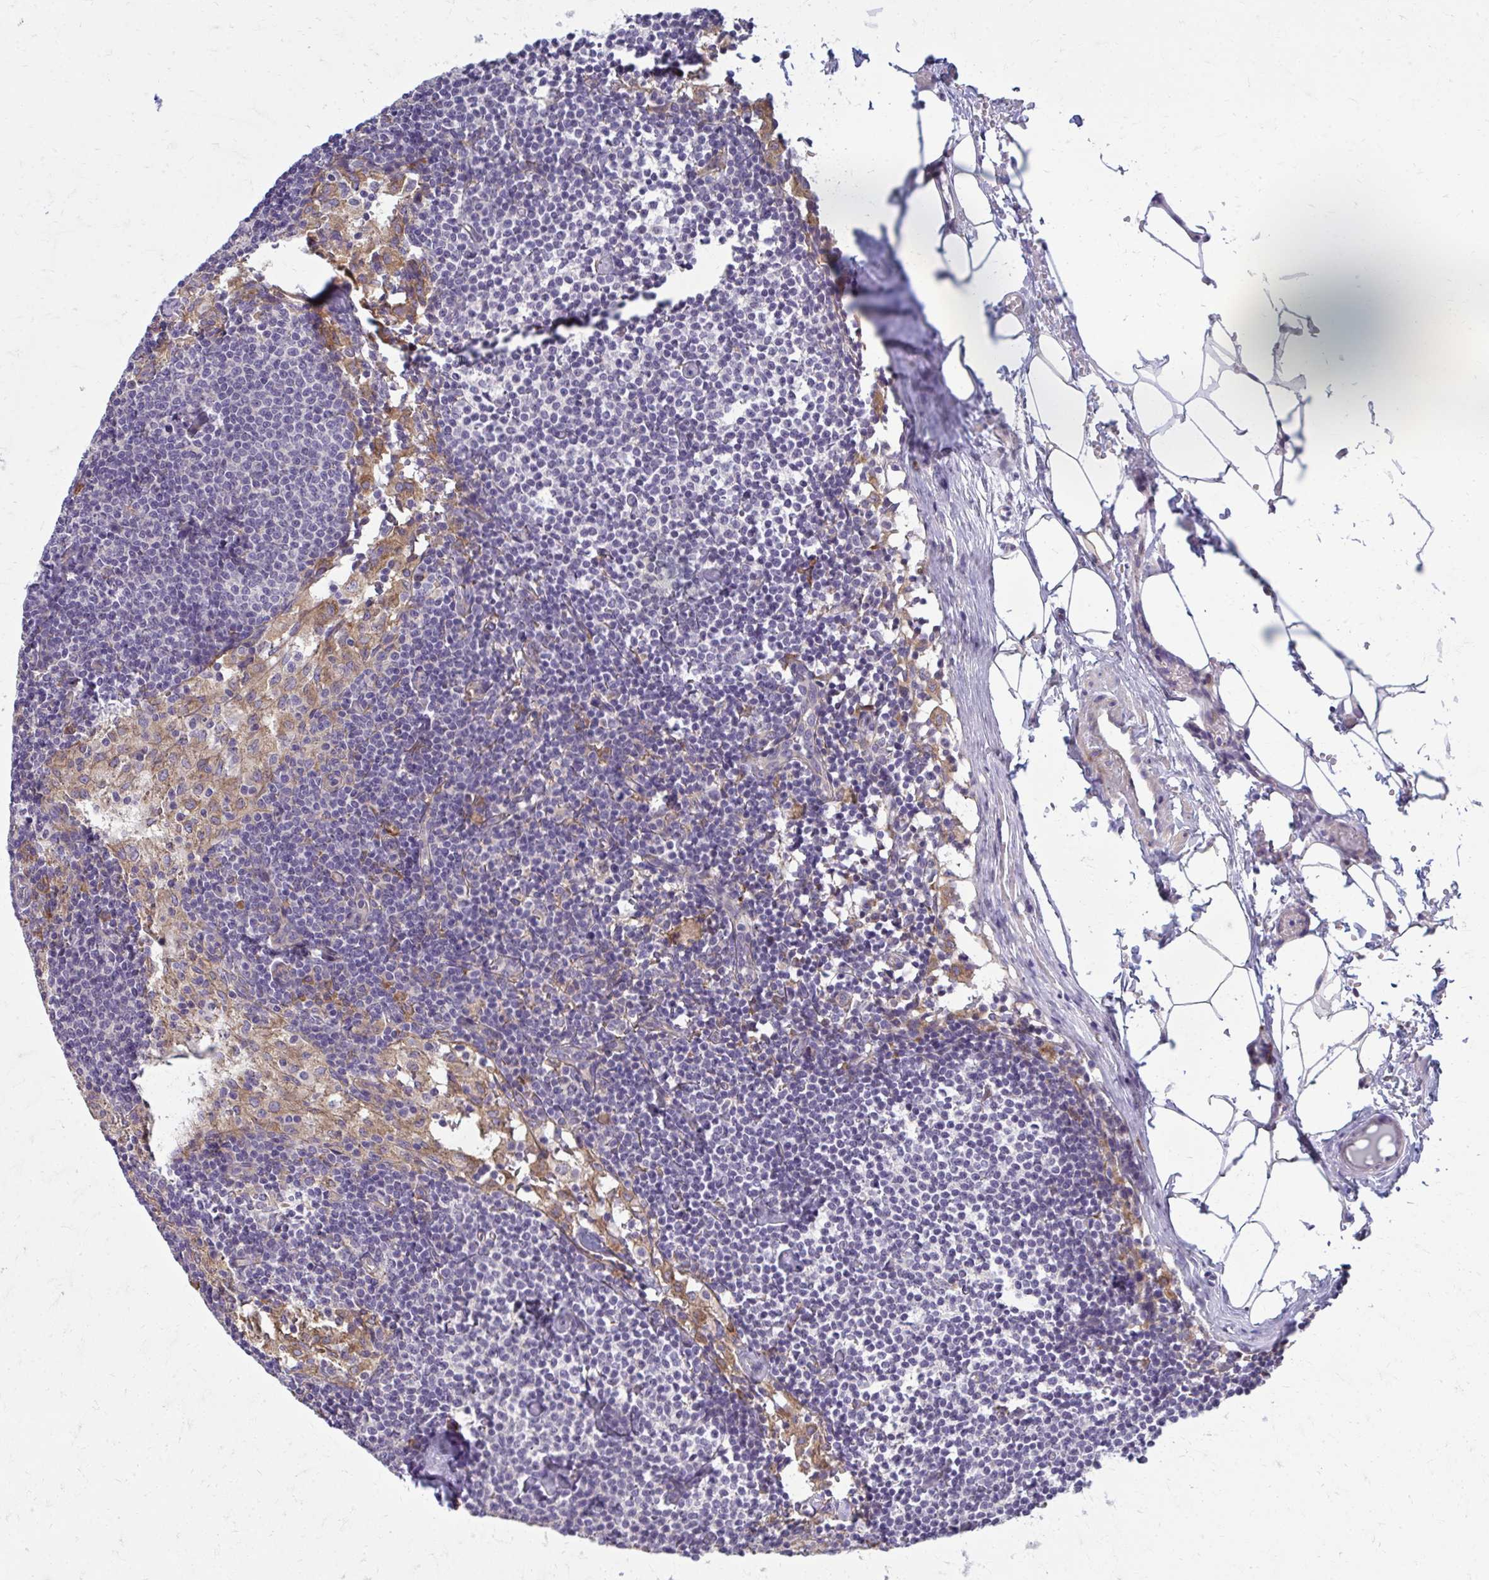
{"staining": {"intensity": "weak", "quantity": "<25%", "location": "cytoplasmic/membranous"}, "tissue": "lymph node", "cell_type": "Germinal center cells", "image_type": "normal", "snomed": [{"axis": "morphology", "description": "Normal tissue, NOS"}, {"axis": "topography", "description": "Lymph node"}], "caption": "Immunohistochemistry (IHC) of benign lymph node shows no staining in germinal center cells.", "gene": "CEMP1", "patient": {"sex": "male", "age": 49}}